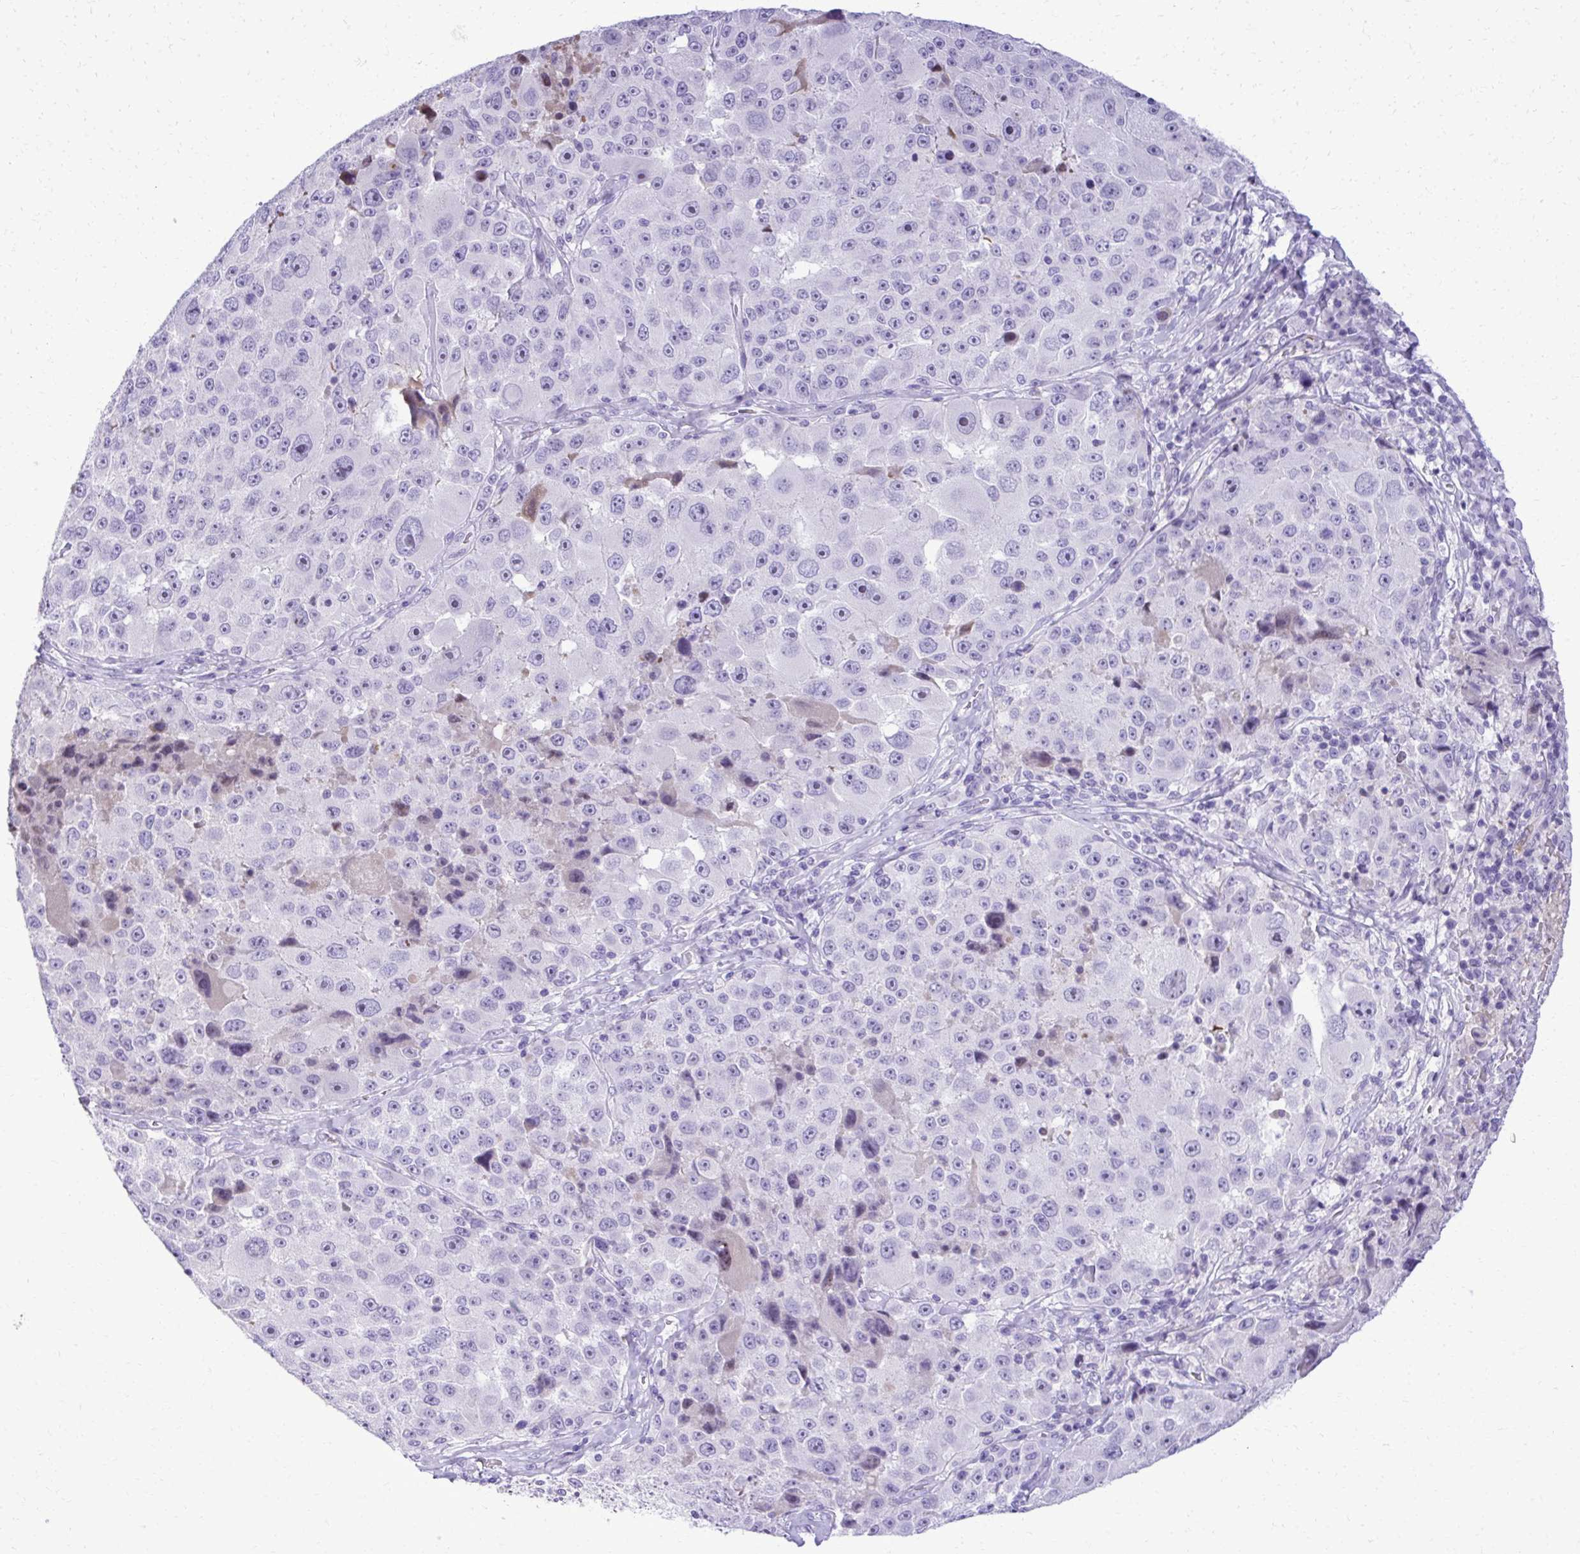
{"staining": {"intensity": "negative", "quantity": "none", "location": "none"}, "tissue": "melanoma", "cell_type": "Tumor cells", "image_type": "cancer", "snomed": [{"axis": "morphology", "description": "Malignant melanoma, Metastatic site"}, {"axis": "topography", "description": "Lymph node"}], "caption": "High power microscopy histopathology image of an immunohistochemistry photomicrograph of melanoma, revealing no significant expression in tumor cells. (Brightfield microscopy of DAB IHC at high magnification).", "gene": "PITPNM3", "patient": {"sex": "male", "age": 62}}